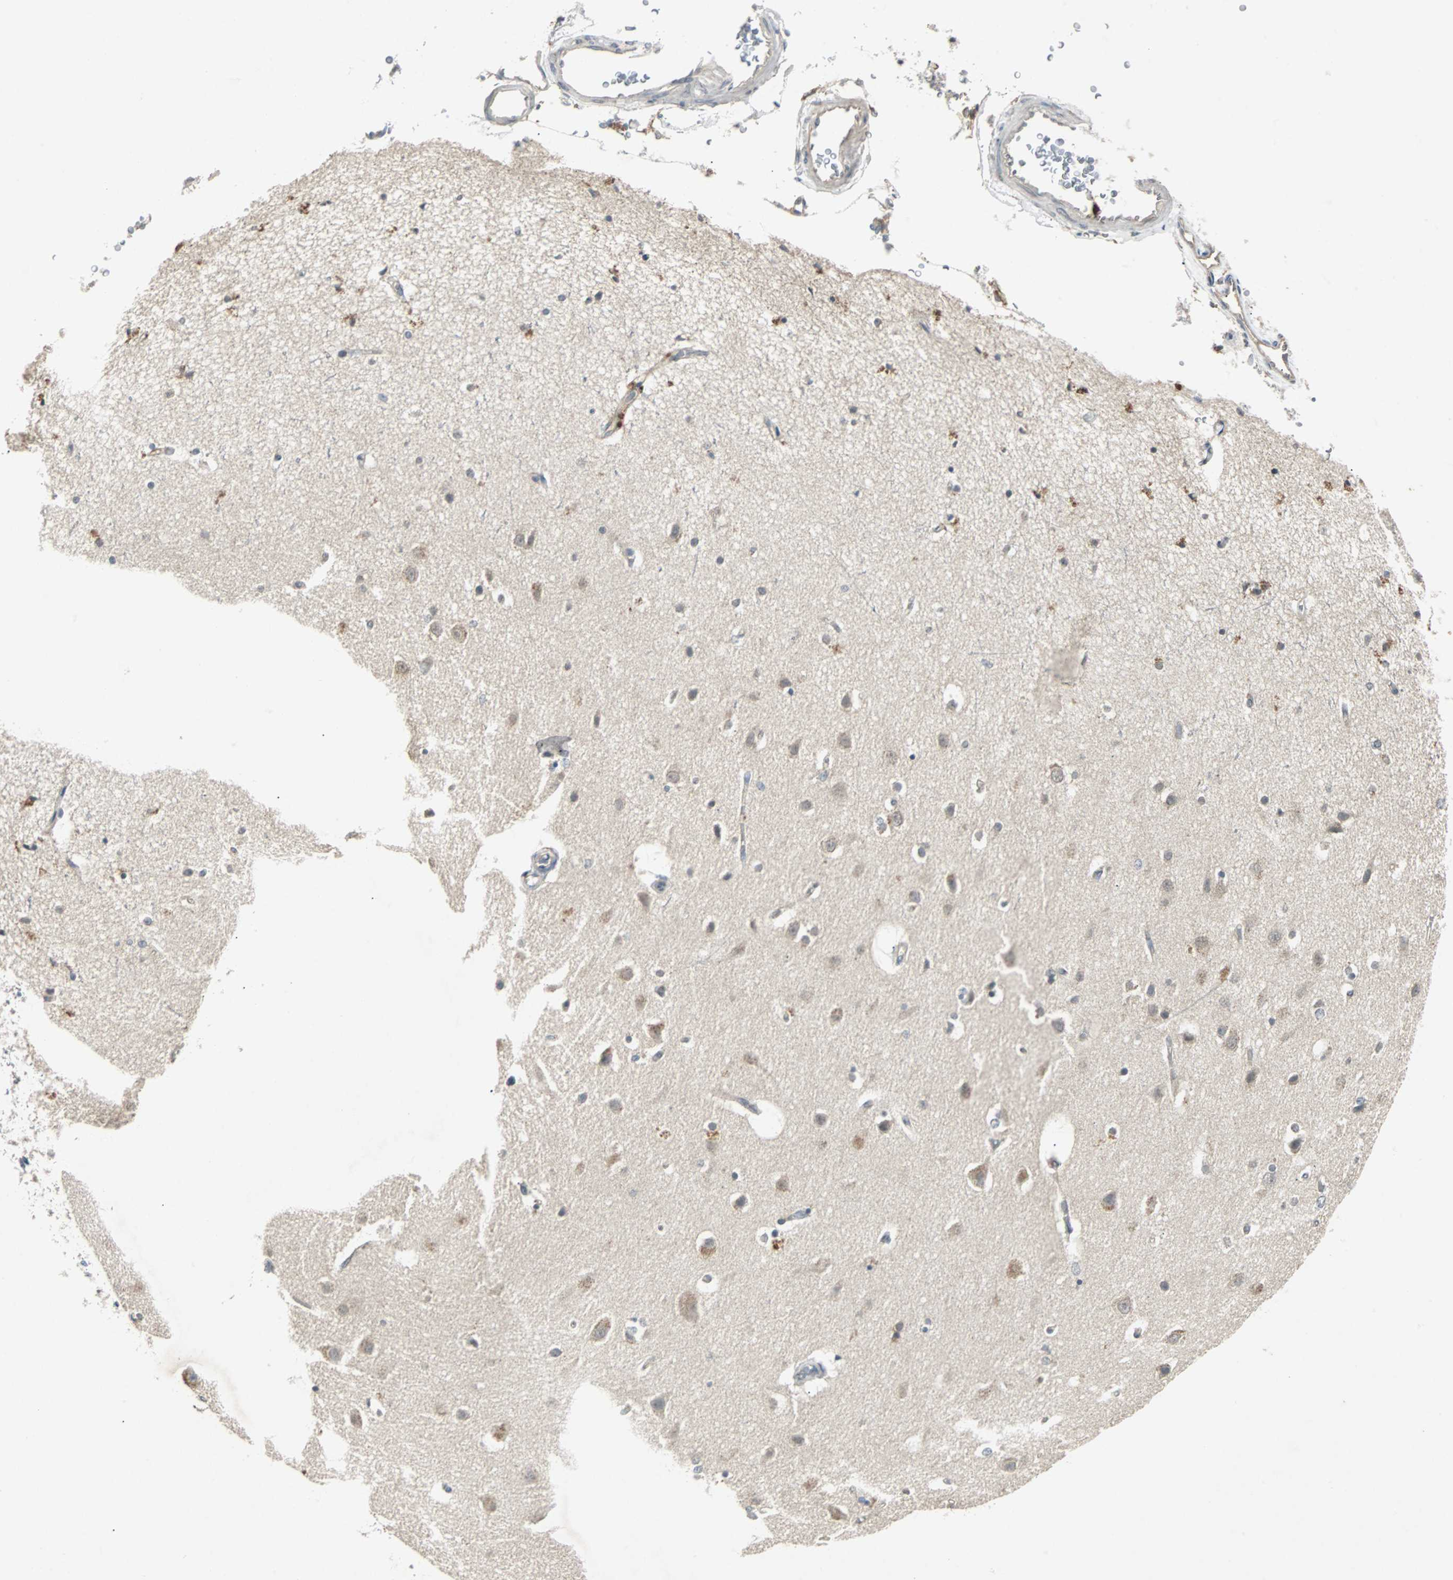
{"staining": {"intensity": "weak", "quantity": "<25%", "location": "cytoplasmic/membranous,nuclear"}, "tissue": "caudate", "cell_type": "Glial cells", "image_type": "normal", "snomed": [{"axis": "morphology", "description": "Normal tissue, NOS"}, {"axis": "topography", "description": "Lateral ventricle wall"}], "caption": "IHC histopathology image of benign caudate stained for a protein (brown), which exhibits no expression in glial cells.", "gene": "CMC2", "patient": {"sex": "female", "age": 54}}